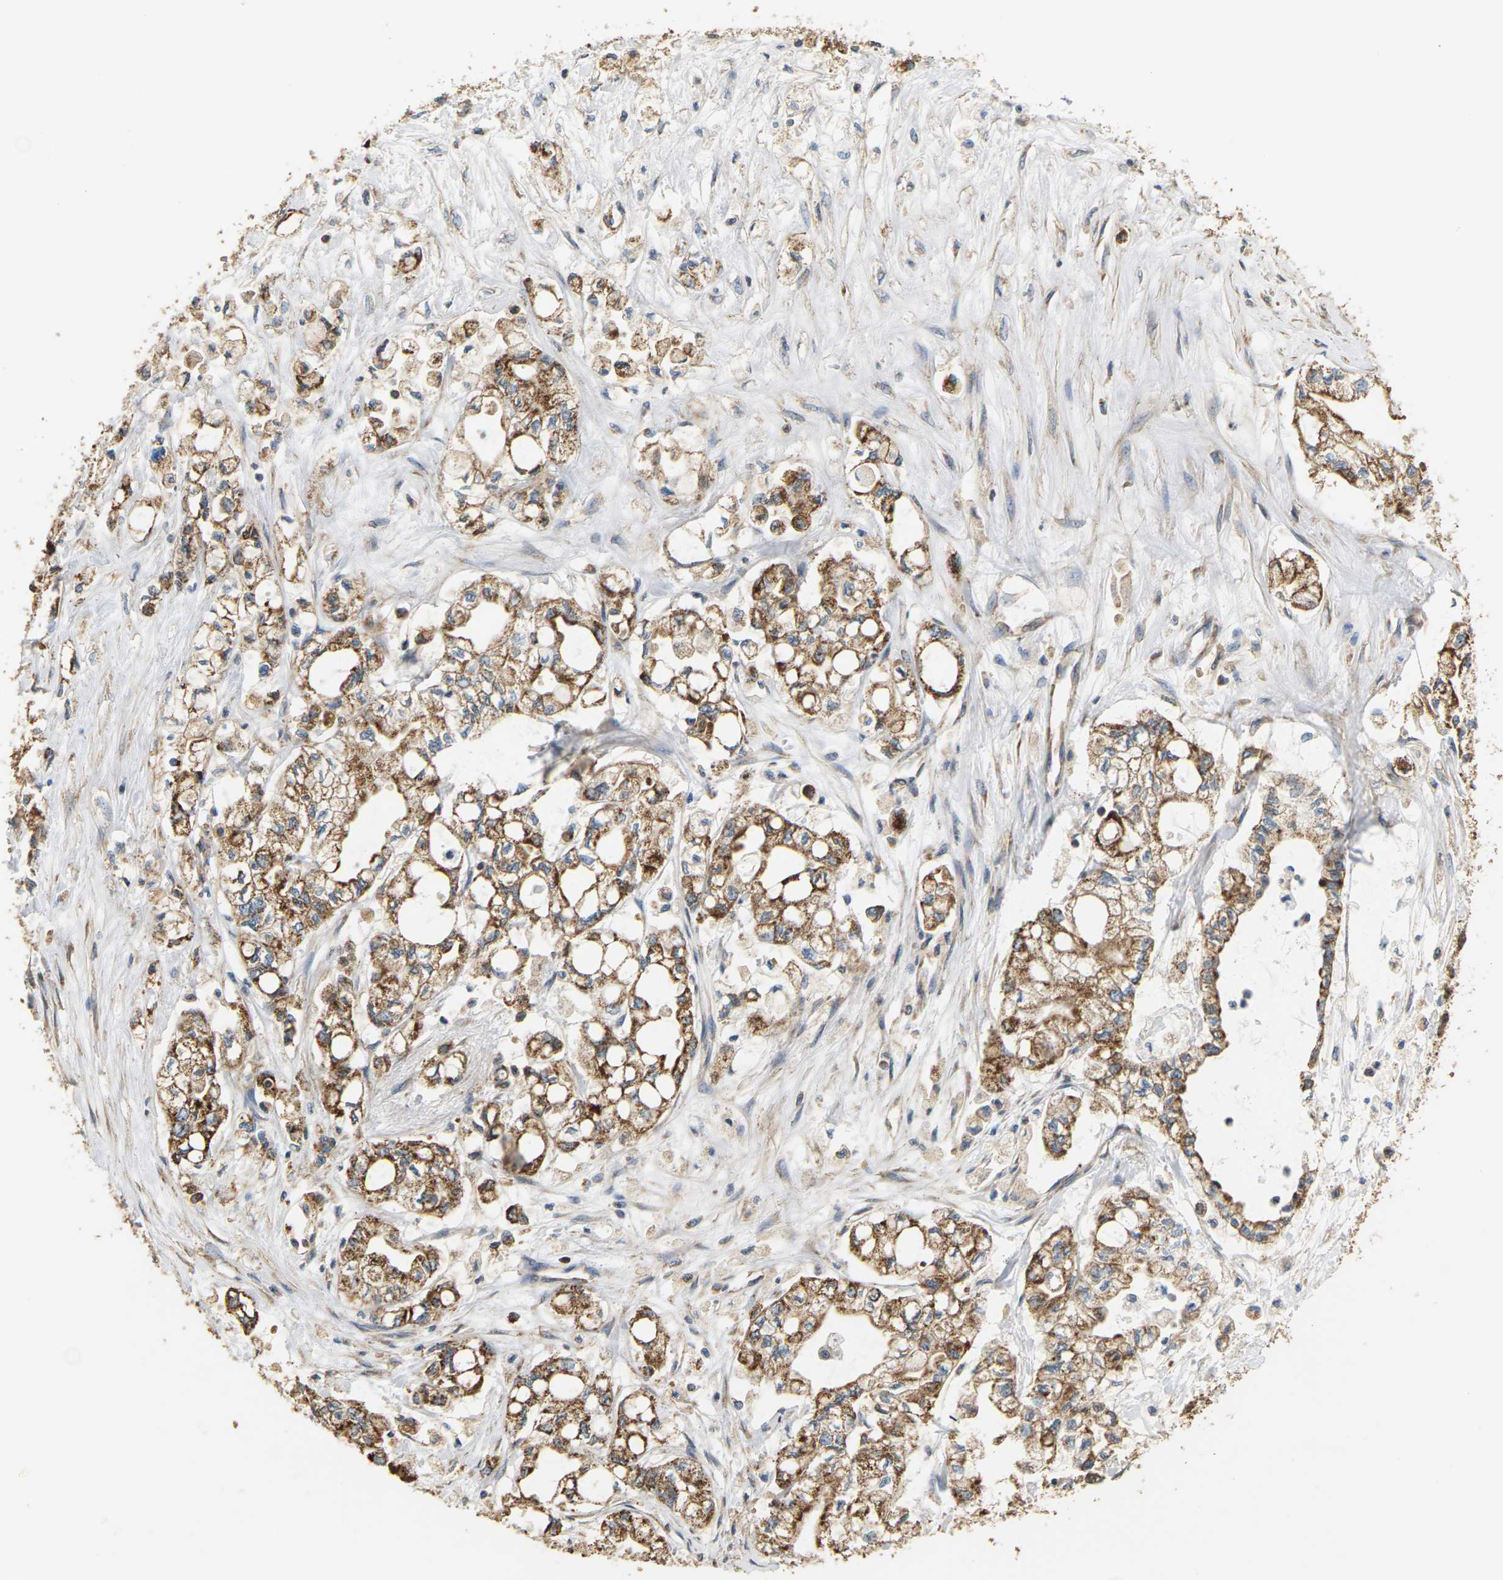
{"staining": {"intensity": "moderate", "quantity": ">75%", "location": "cytoplasmic/membranous"}, "tissue": "pancreatic cancer", "cell_type": "Tumor cells", "image_type": "cancer", "snomed": [{"axis": "morphology", "description": "Adenocarcinoma, NOS"}, {"axis": "topography", "description": "Pancreas"}], "caption": "Brown immunohistochemical staining in pancreatic cancer demonstrates moderate cytoplasmic/membranous staining in approximately >75% of tumor cells.", "gene": "PCDHB4", "patient": {"sex": "male", "age": 79}}